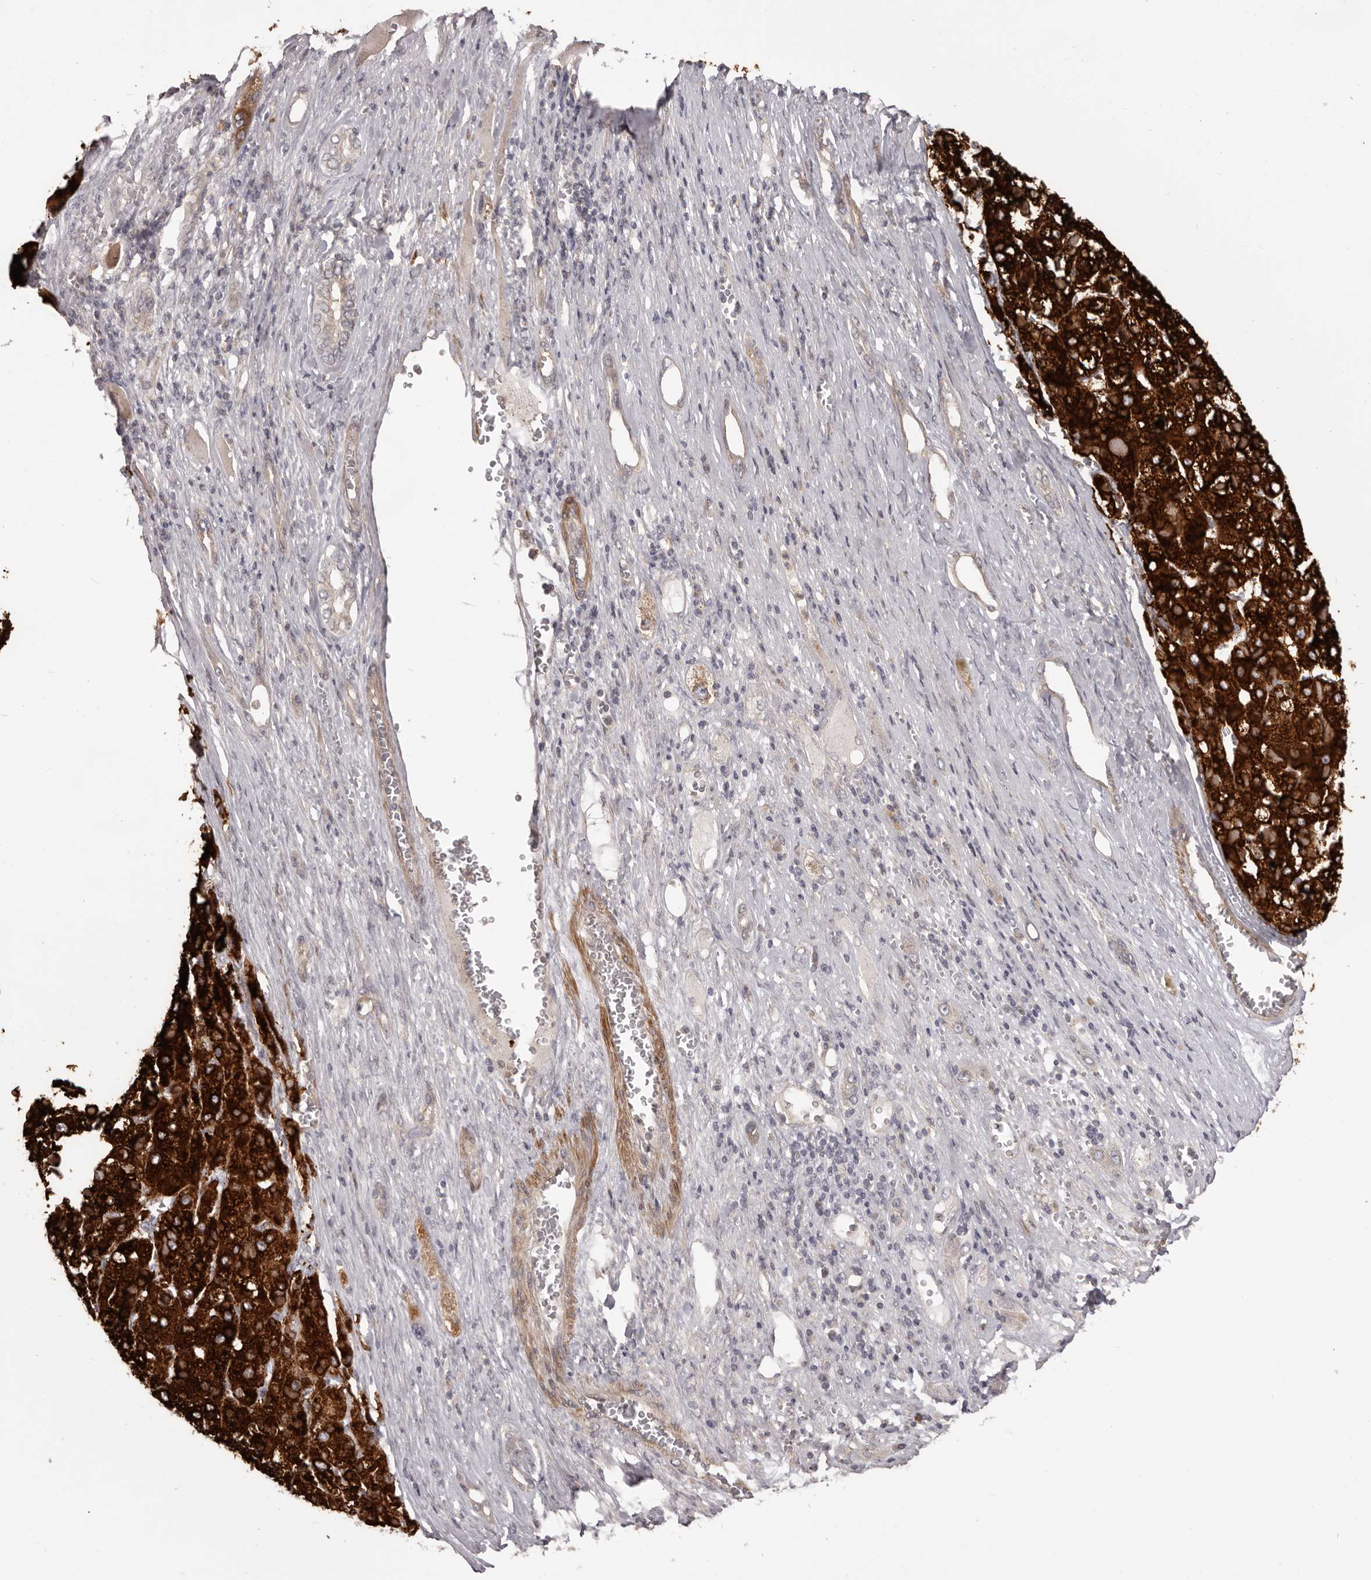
{"staining": {"intensity": "strong", "quantity": ">75%", "location": "cytoplasmic/membranous"}, "tissue": "liver cancer", "cell_type": "Tumor cells", "image_type": "cancer", "snomed": [{"axis": "morphology", "description": "Carcinoma, Hepatocellular, NOS"}, {"axis": "topography", "description": "Liver"}], "caption": "IHC image of human liver hepatocellular carcinoma stained for a protein (brown), which demonstrates high levels of strong cytoplasmic/membranous positivity in about >75% of tumor cells.", "gene": "HRH1", "patient": {"sex": "female", "age": 73}}